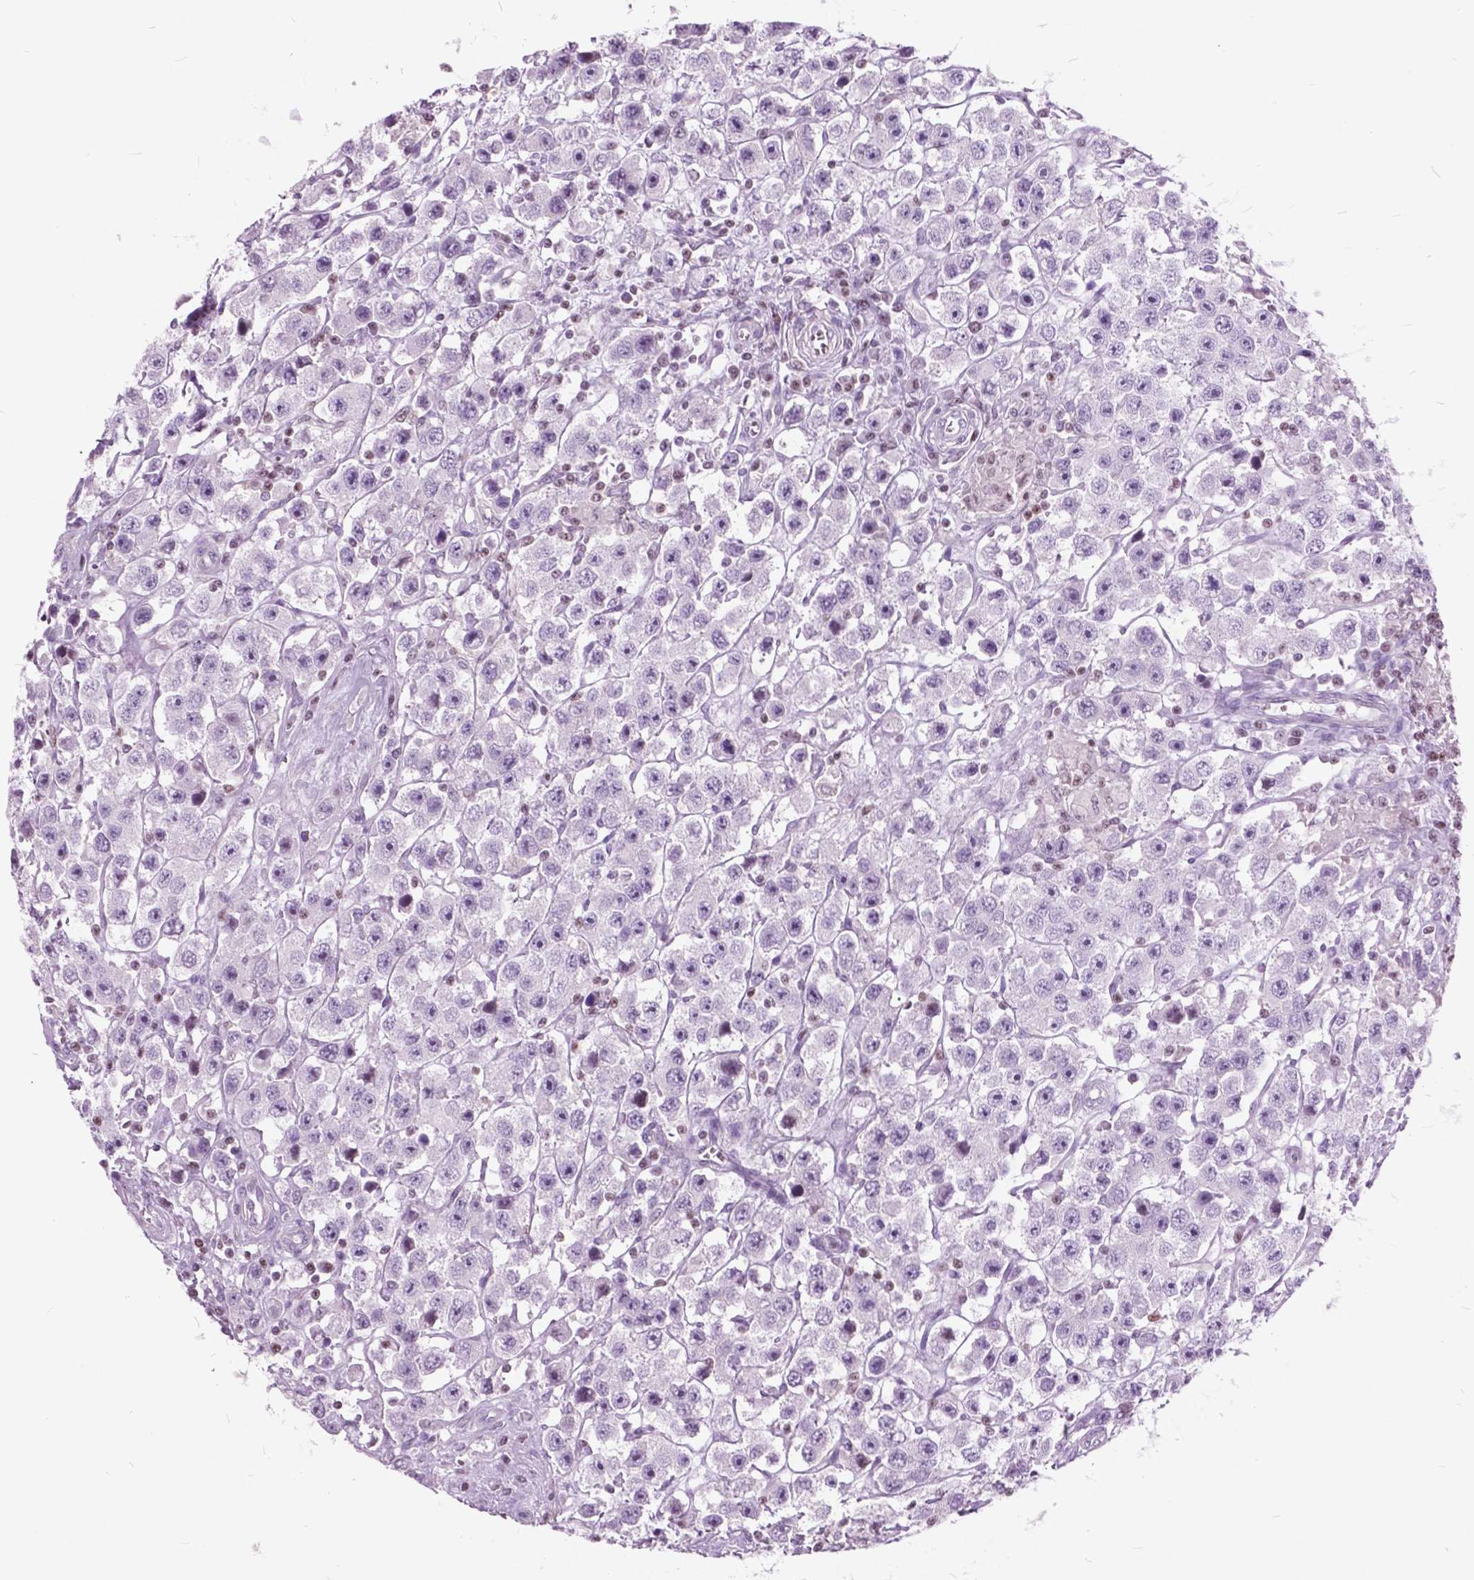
{"staining": {"intensity": "negative", "quantity": "none", "location": "none"}, "tissue": "testis cancer", "cell_type": "Tumor cells", "image_type": "cancer", "snomed": [{"axis": "morphology", "description": "Seminoma, NOS"}, {"axis": "topography", "description": "Testis"}], "caption": "A histopathology image of human testis cancer (seminoma) is negative for staining in tumor cells.", "gene": "SP140", "patient": {"sex": "male", "age": 45}}